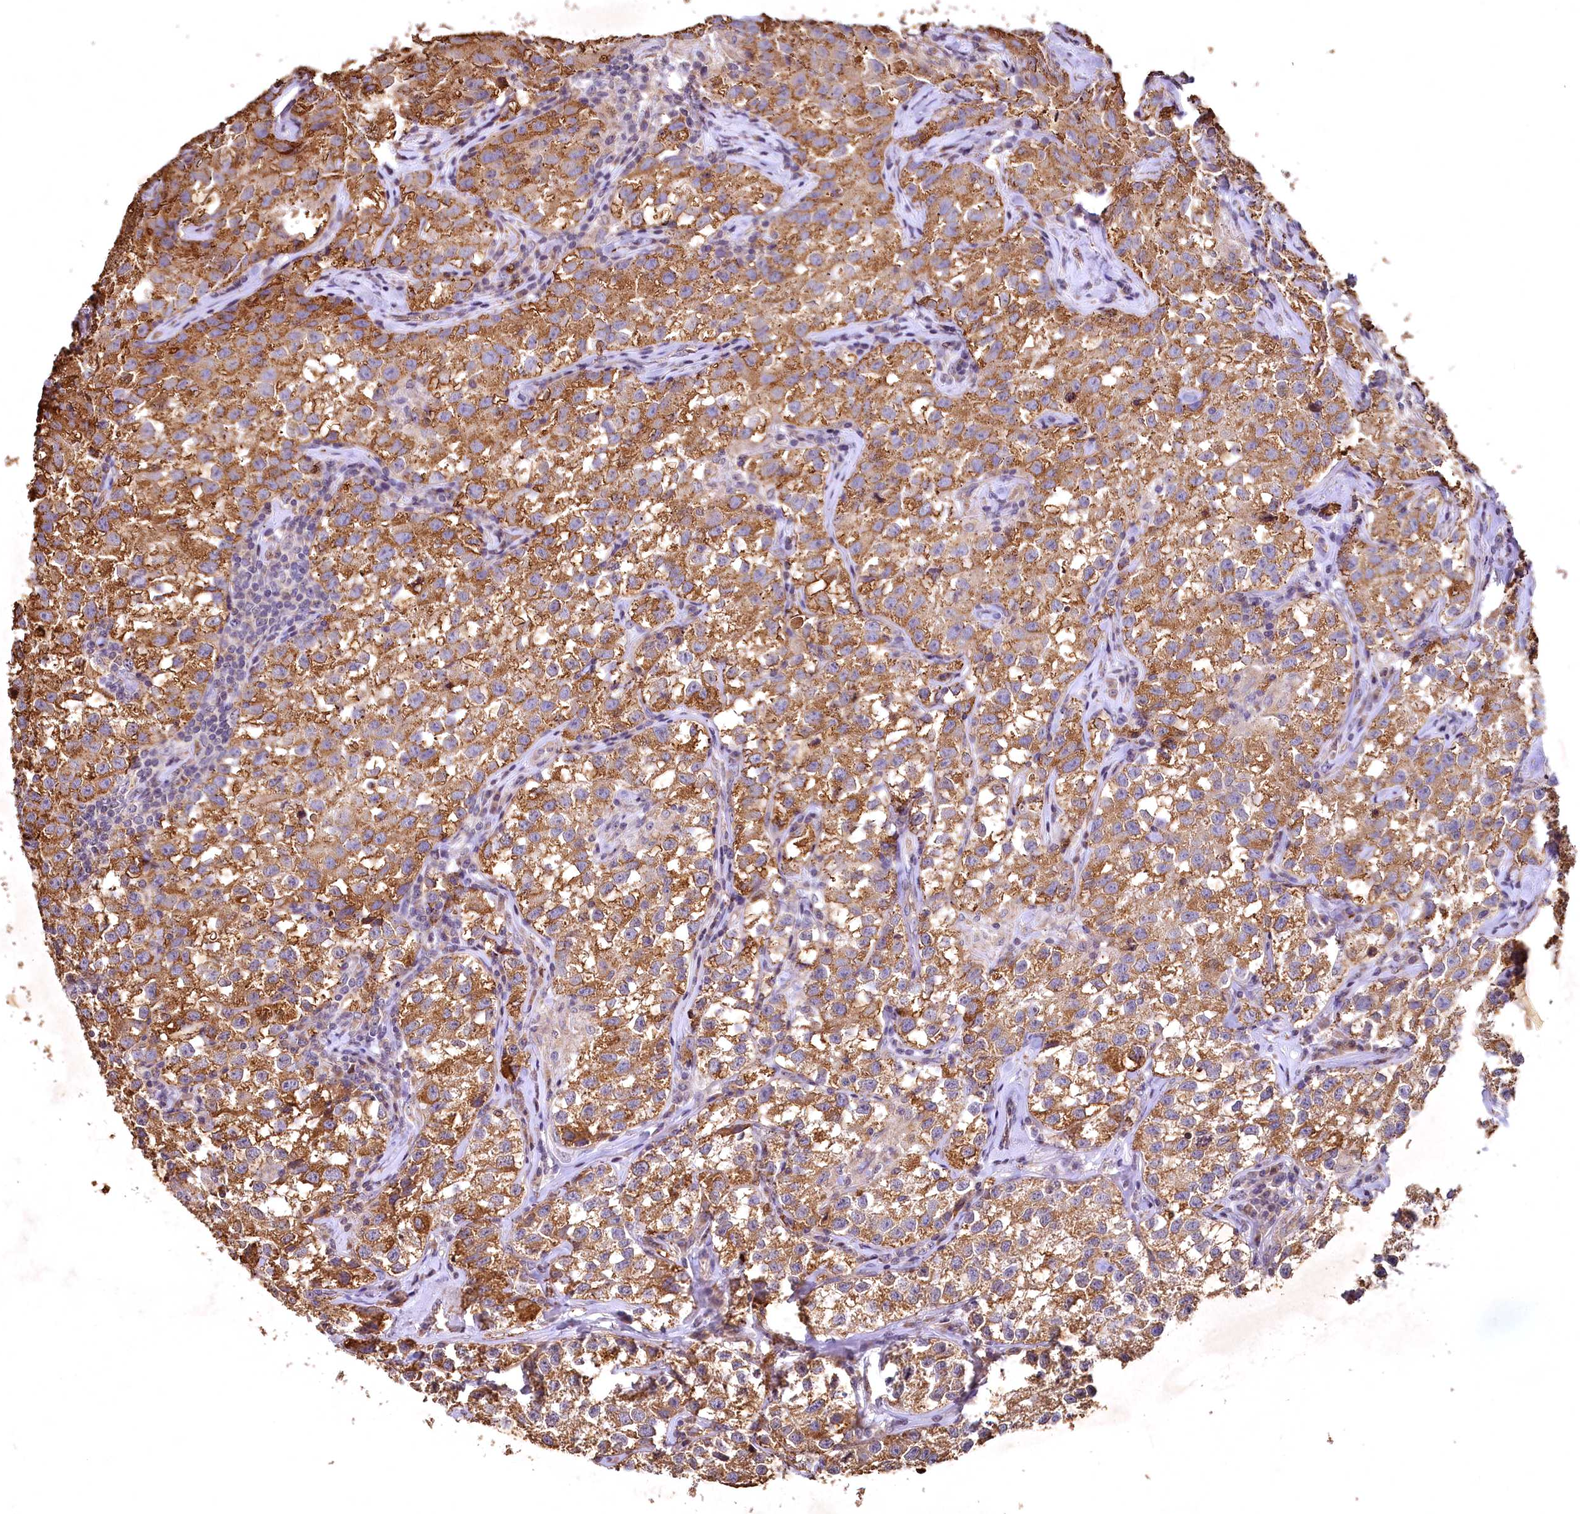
{"staining": {"intensity": "moderate", "quantity": ">75%", "location": "cytoplasmic/membranous"}, "tissue": "testis cancer", "cell_type": "Tumor cells", "image_type": "cancer", "snomed": [{"axis": "morphology", "description": "Seminoma, NOS"}, {"axis": "morphology", "description": "Carcinoma, Embryonal, NOS"}, {"axis": "topography", "description": "Testis"}], "caption": "About >75% of tumor cells in human testis embryonal carcinoma reveal moderate cytoplasmic/membranous protein expression as visualized by brown immunohistochemical staining.", "gene": "SPTA1", "patient": {"sex": "male", "age": 43}}